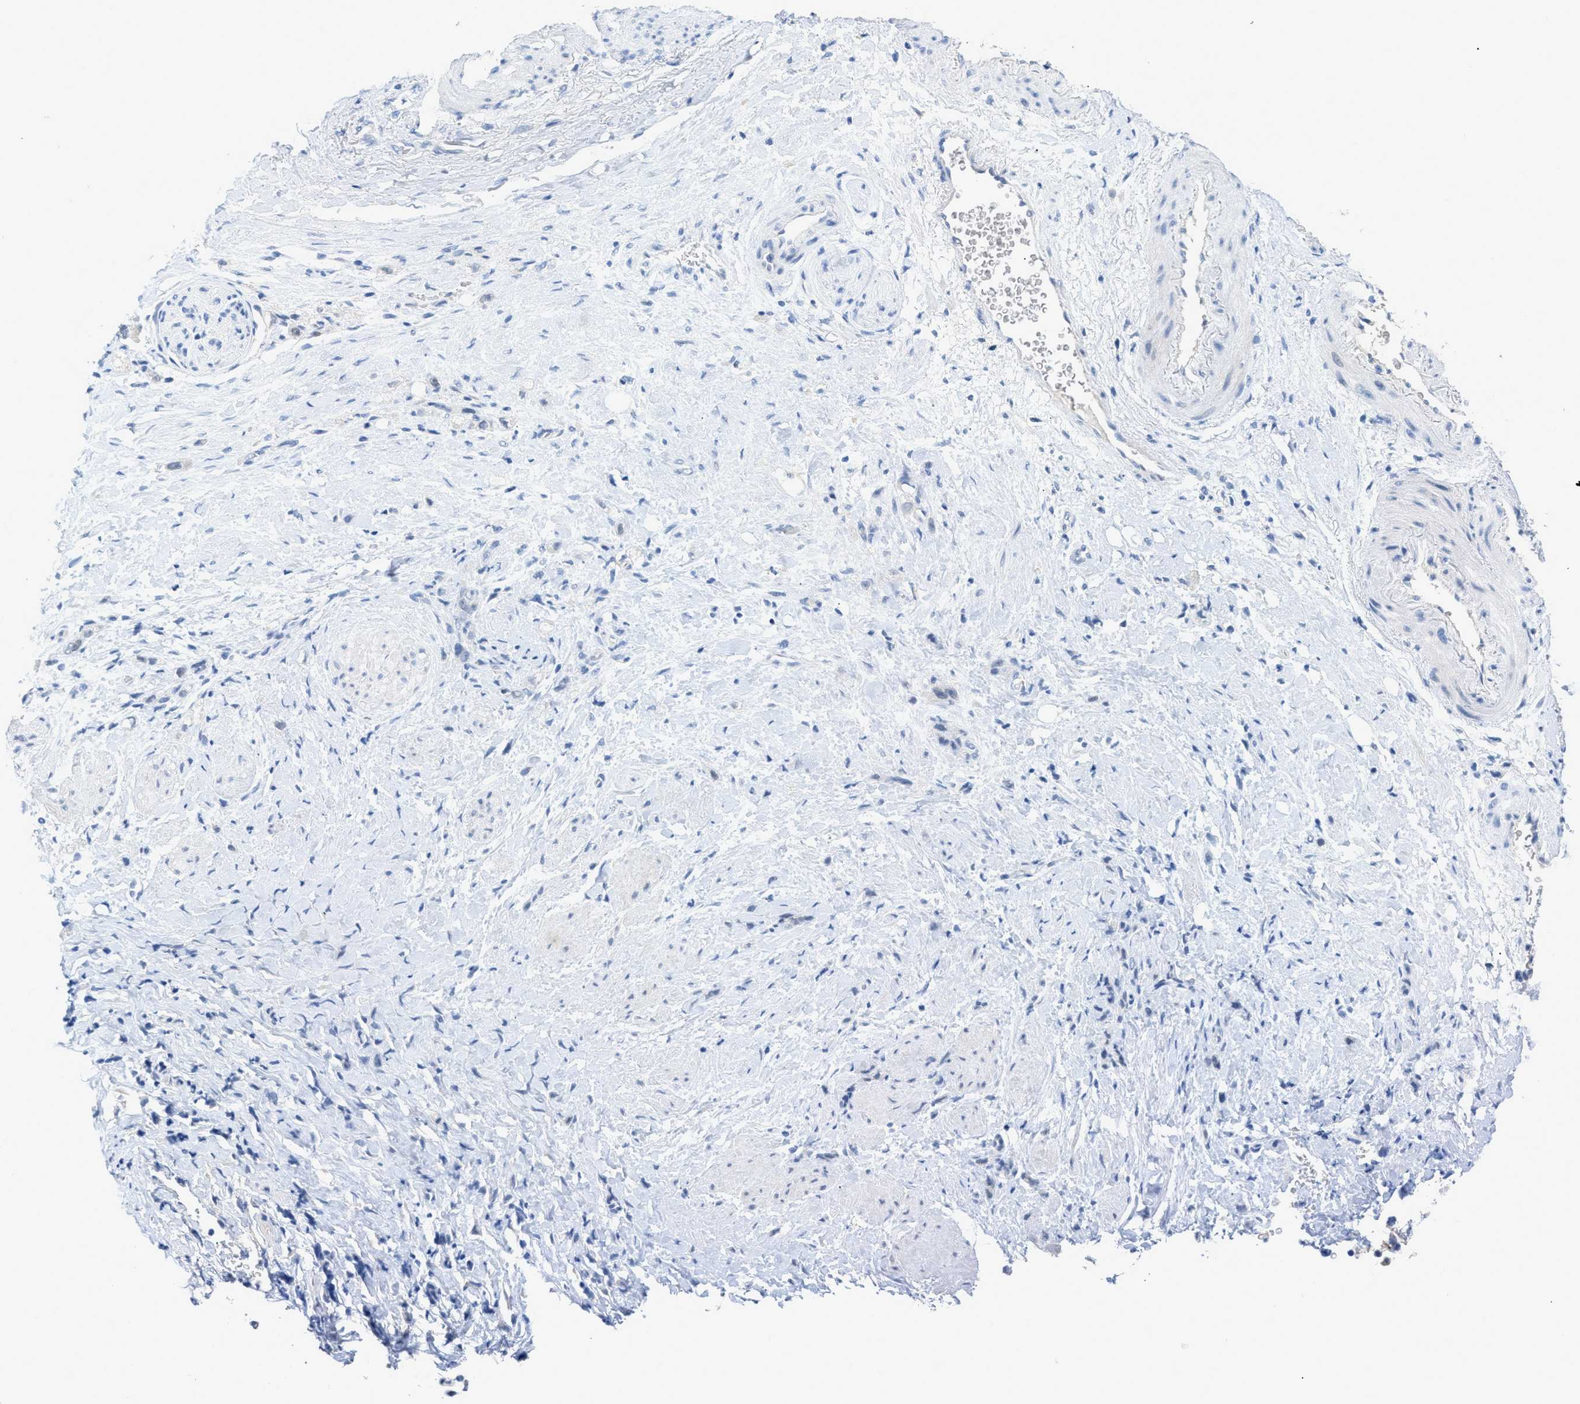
{"staining": {"intensity": "negative", "quantity": "none", "location": "none"}, "tissue": "stomach cancer", "cell_type": "Tumor cells", "image_type": "cancer", "snomed": [{"axis": "morphology", "description": "Adenocarcinoma, NOS"}, {"axis": "topography", "description": "Stomach"}], "caption": "Human adenocarcinoma (stomach) stained for a protein using immunohistochemistry (IHC) demonstrates no staining in tumor cells.", "gene": "HSF2", "patient": {"sex": "male", "age": 82}}